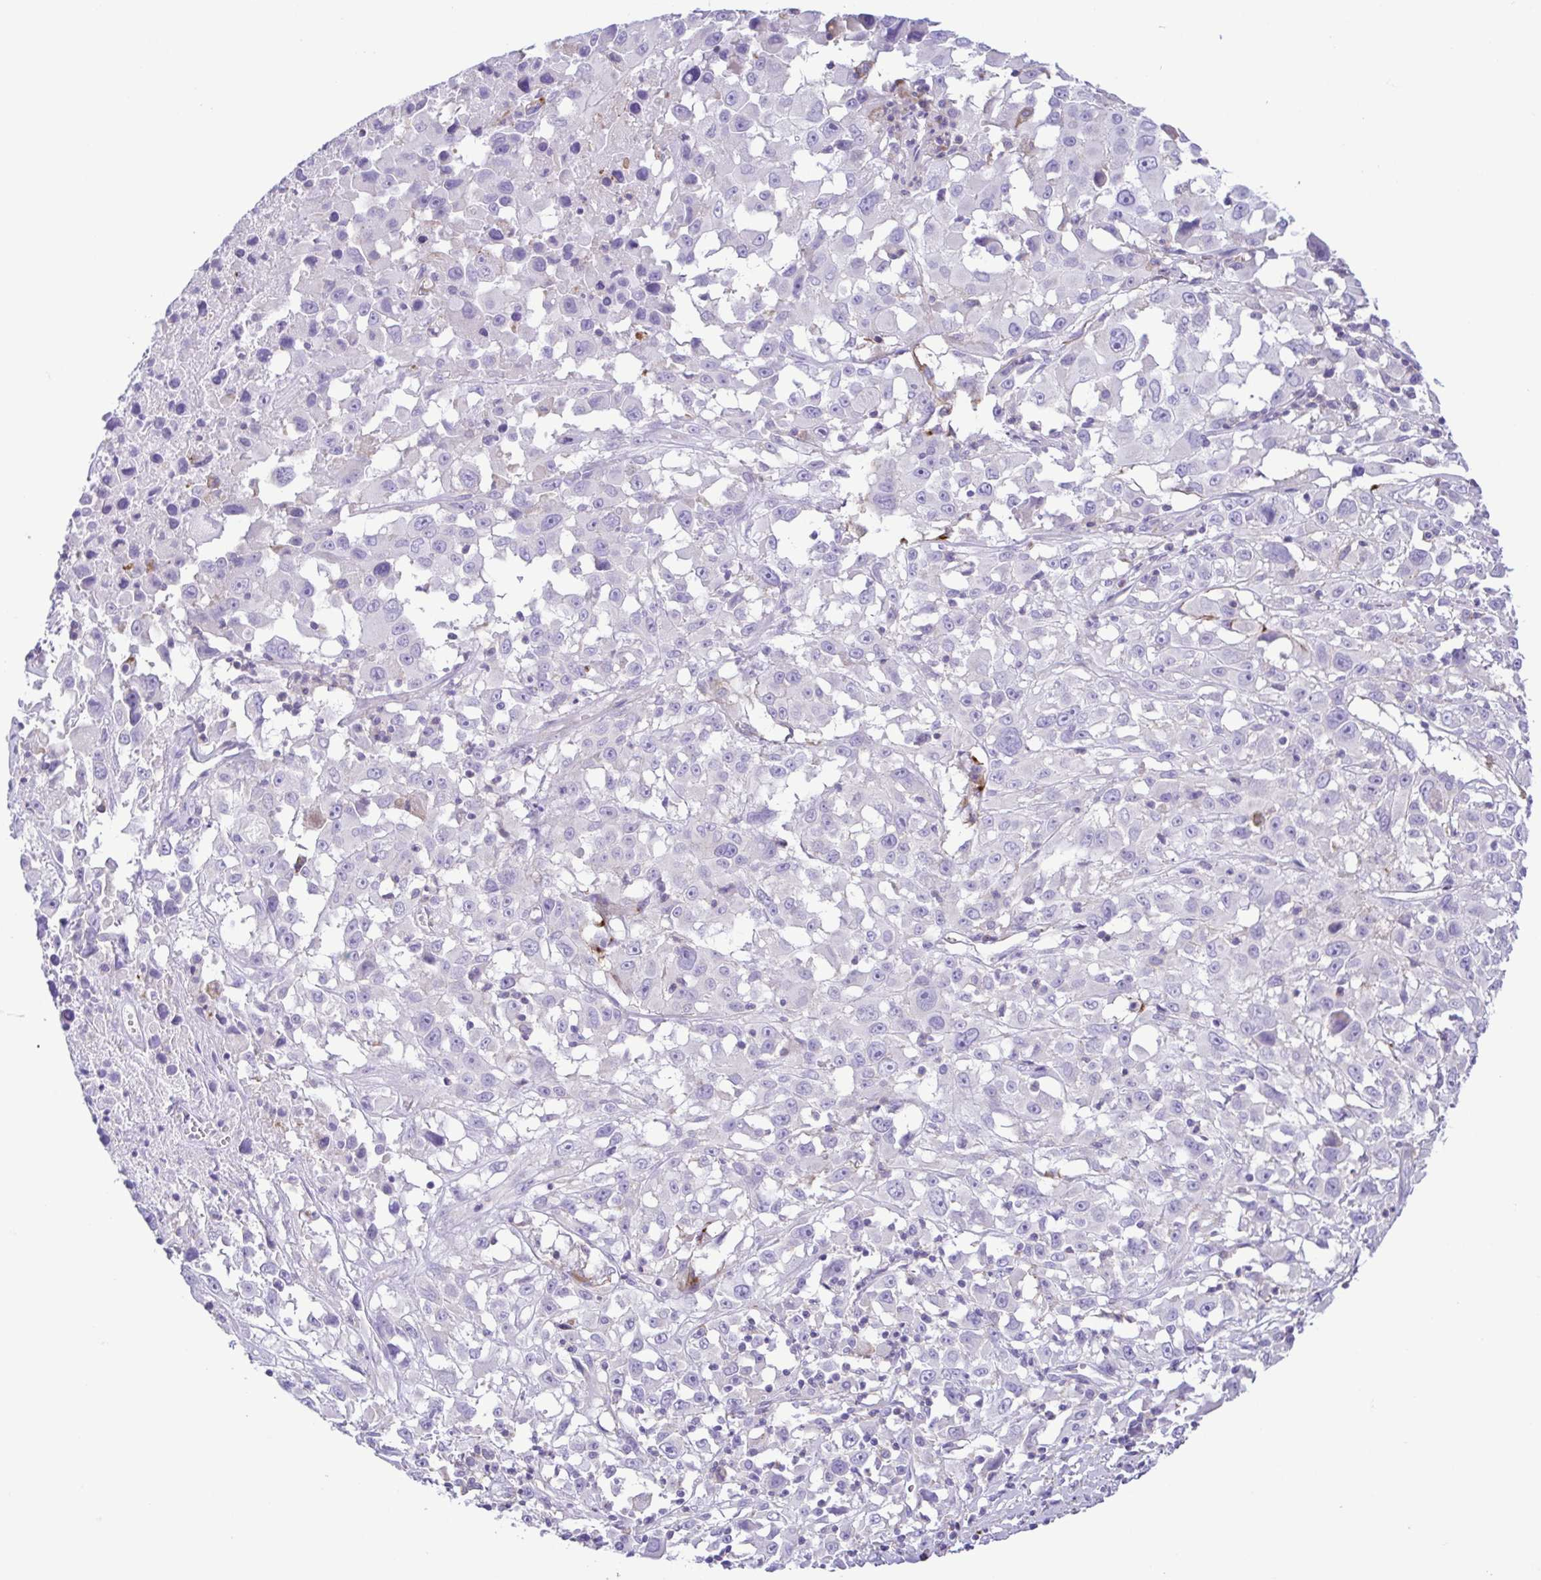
{"staining": {"intensity": "negative", "quantity": "none", "location": "none"}, "tissue": "melanoma", "cell_type": "Tumor cells", "image_type": "cancer", "snomed": [{"axis": "morphology", "description": "Malignant melanoma, Metastatic site"}, {"axis": "topography", "description": "Soft tissue"}], "caption": "Melanoma was stained to show a protein in brown. There is no significant positivity in tumor cells.", "gene": "GPR182", "patient": {"sex": "male", "age": 50}}